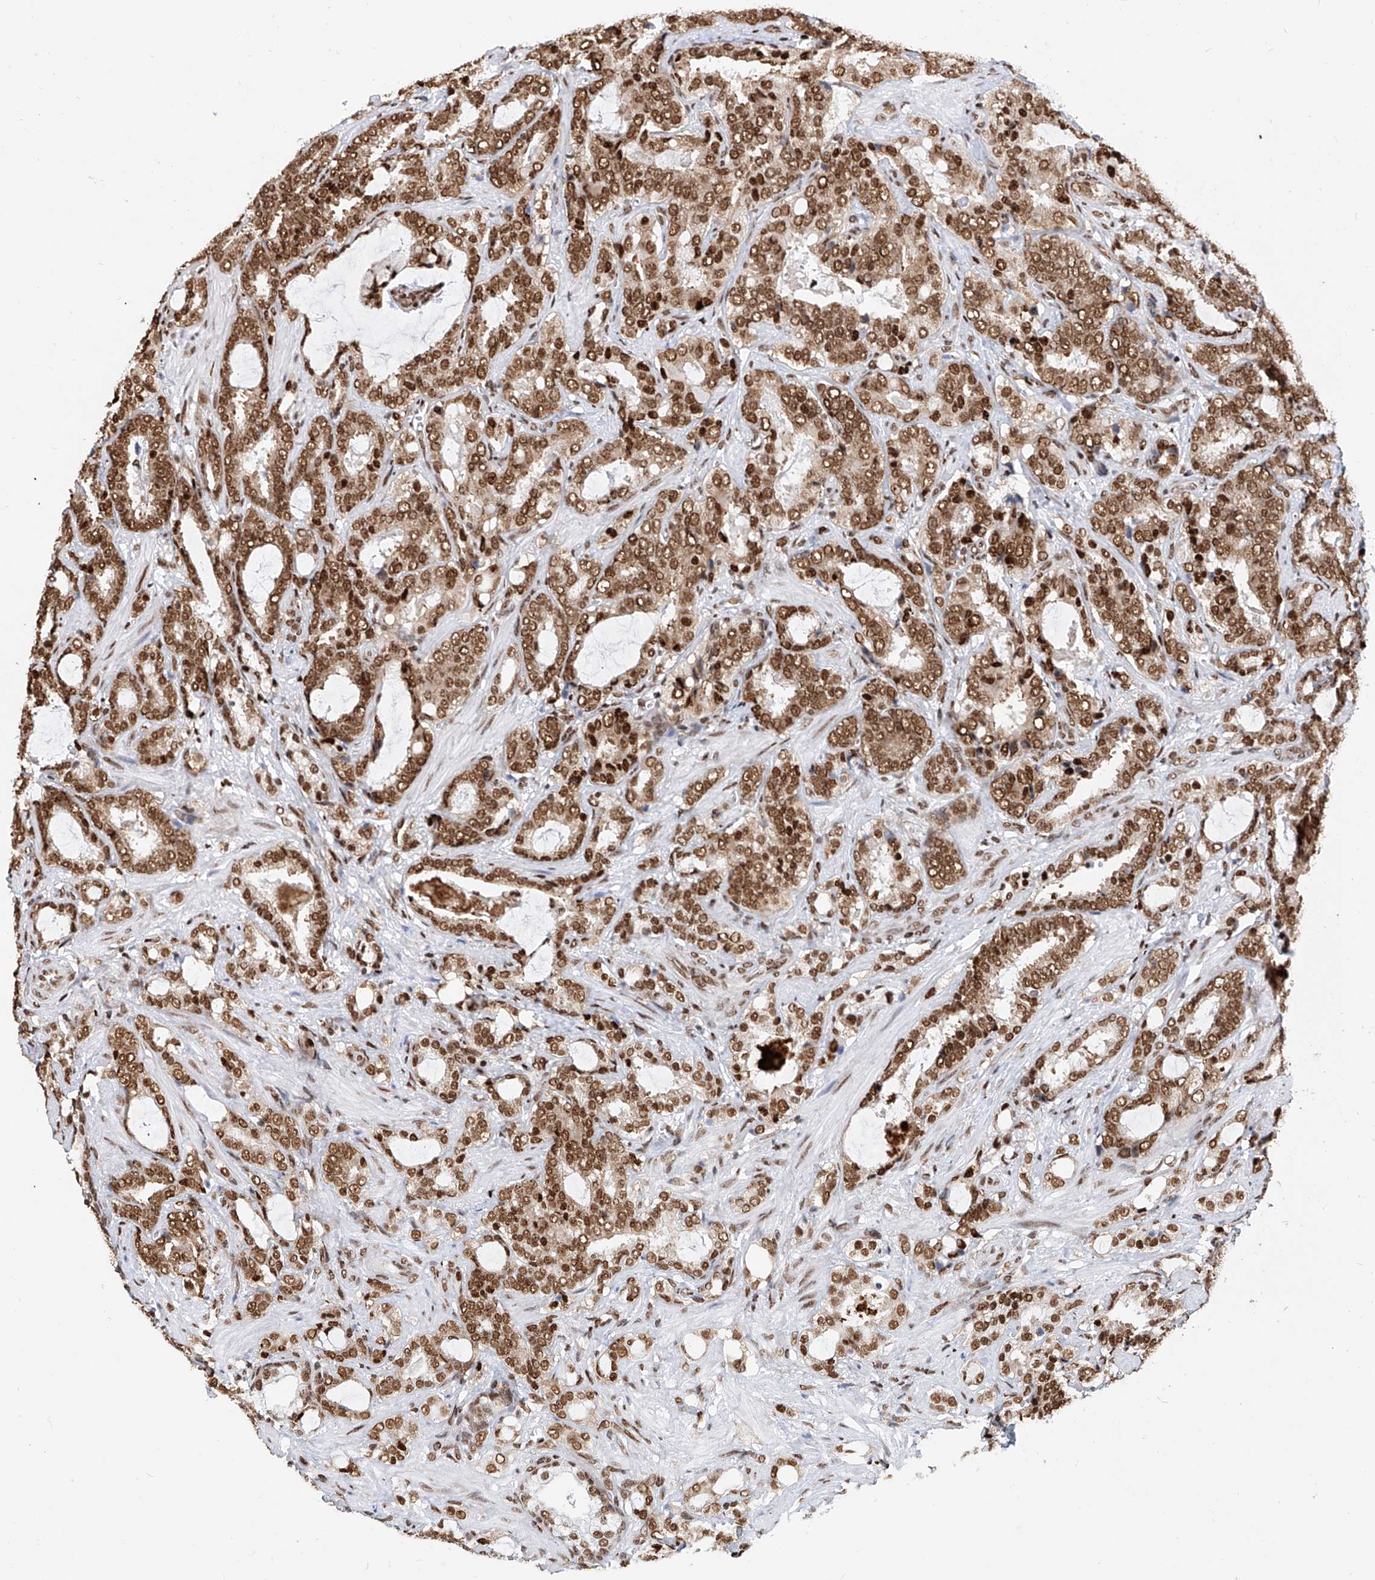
{"staining": {"intensity": "strong", "quantity": ">75%", "location": "nuclear"}, "tissue": "prostate cancer", "cell_type": "Tumor cells", "image_type": "cancer", "snomed": [{"axis": "morphology", "description": "Adenocarcinoma, High grade"}, {"axis": "topography", "description": "Prostate and seminal vesicle, NOS"}], "caption": "Tumor cells exhibit strong nuclear staining in approximately >75% of cells in prostate adenocarcinoma (high-grade).", "gene": "SRSF6", "patient": {"sex": "male", "age": 67}}